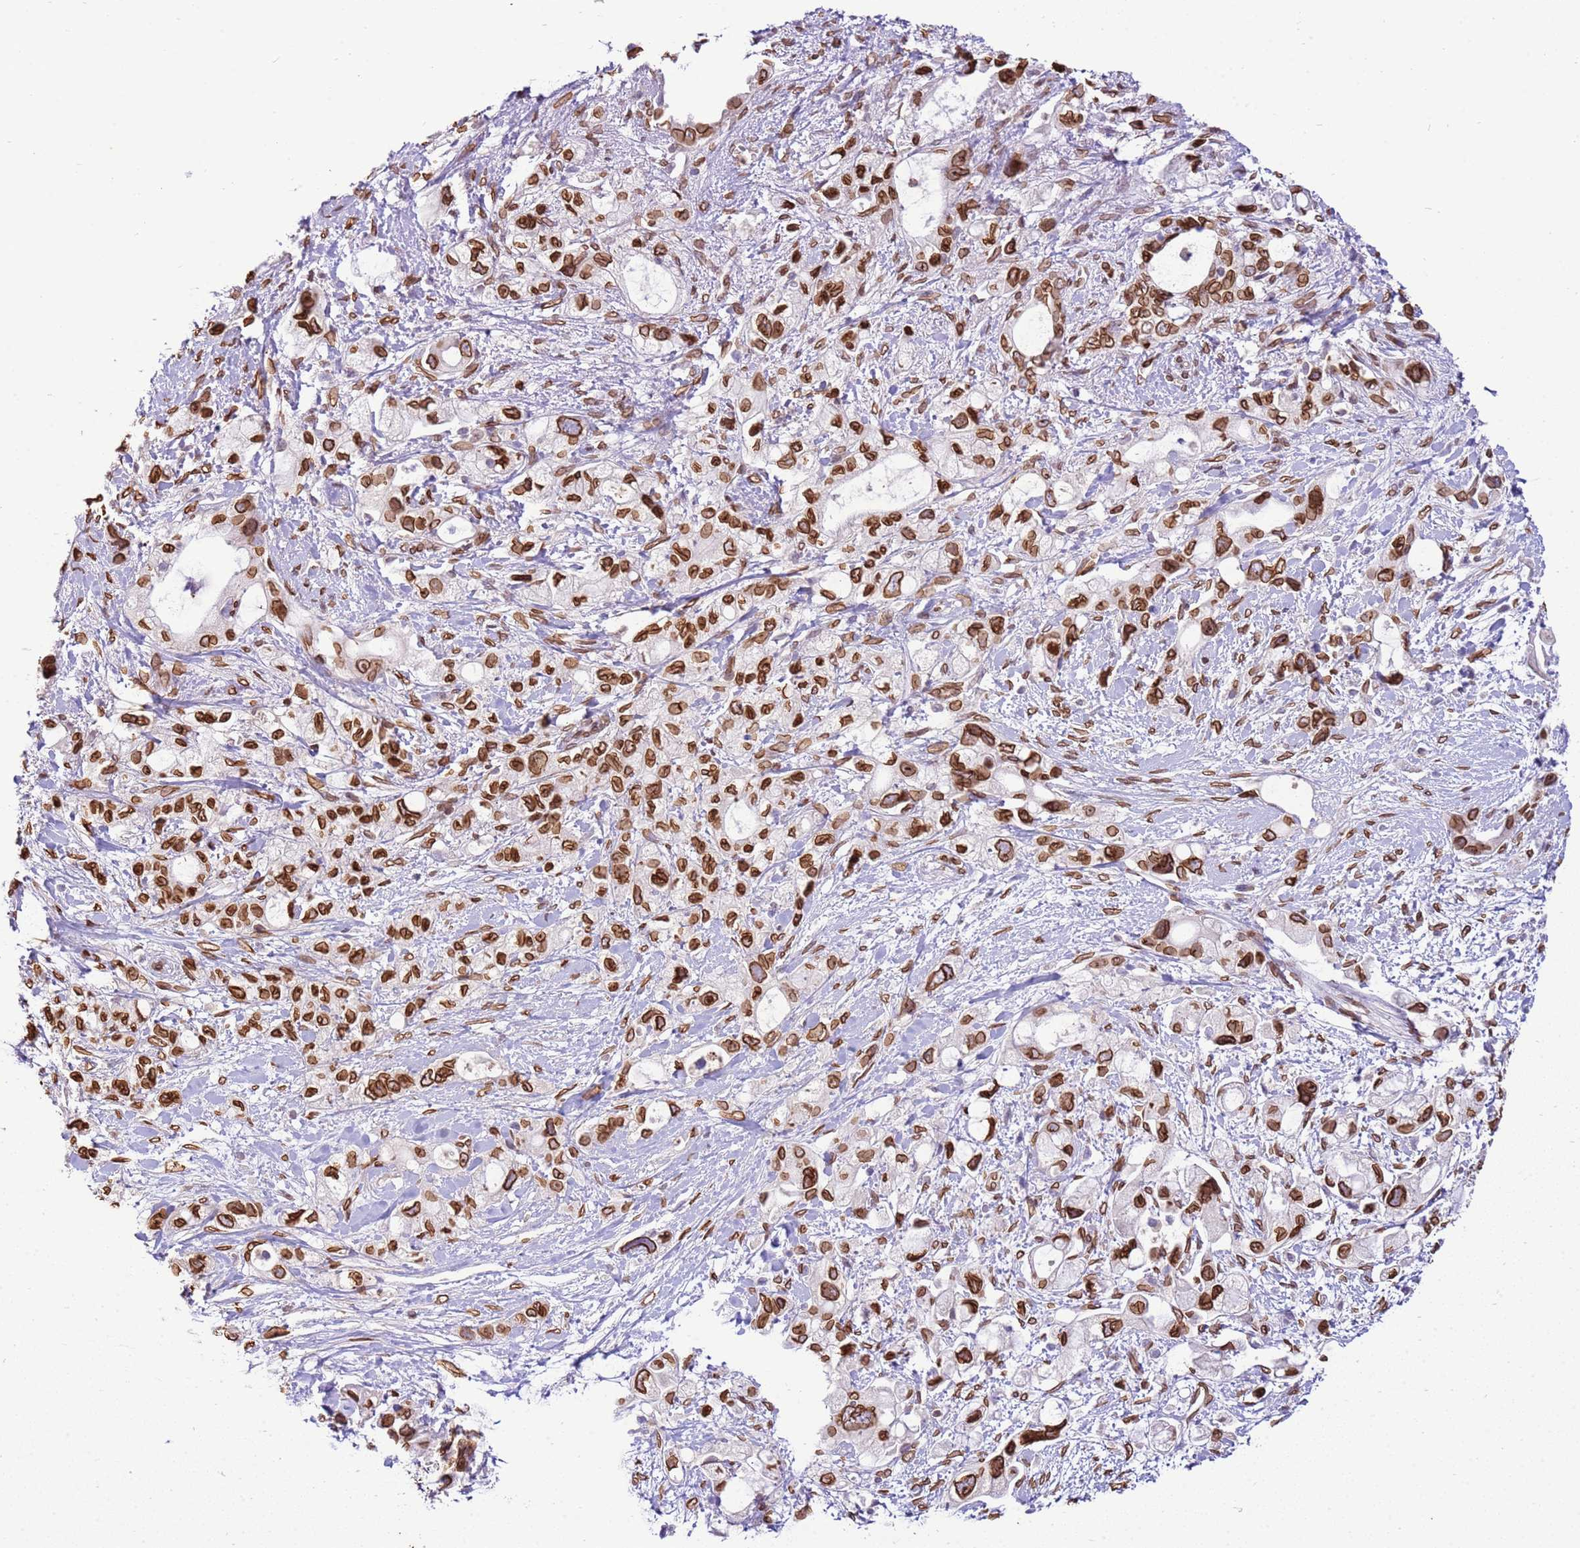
{"staining": {"intensity": "strong", "quantity": ">75%", "location": "cytoplasmic/membranous,nuclear"}, "tissue": "pancreatic cancer", "cell_type": "Tumor cells", "image_type": "cancer", "snomed": [{"axis": "morphology", "description": "Adenocarcinoma, NOS"}, {"axis": "topography", "description": "Pancreas"}], "caption": "The micrograph reveals a brown stain indicating the presence of a protein in the cytoplasmic/membranous and nuclear of tumor cells in pancreatic cancer.", "gene": "TMEM47", "patient": {"sex": "female", "age": 56}}